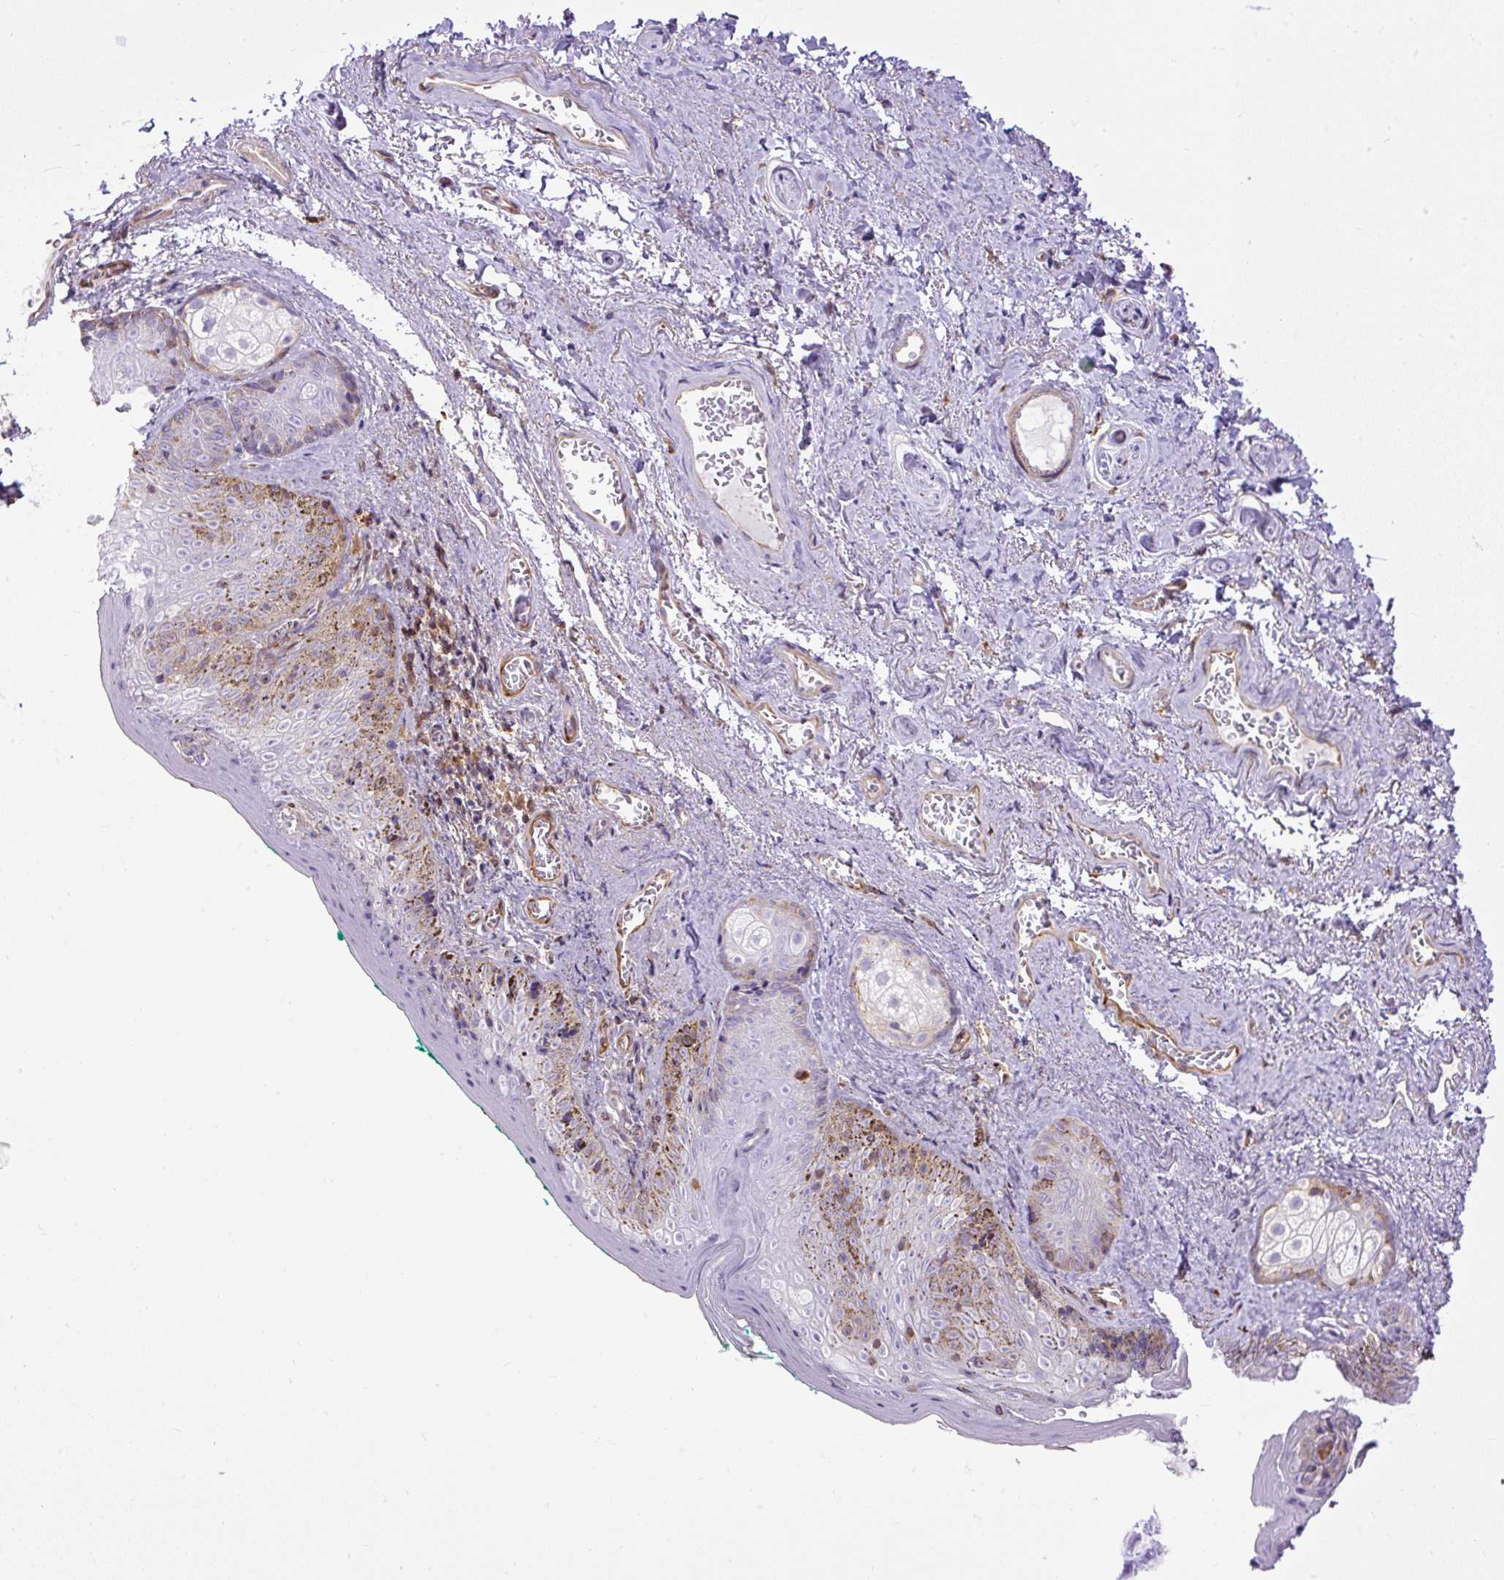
{"staining": {"intensity": "moderate", "quantity": "<25%", "location": "cytoplasmic/membranous"}, "tissue": "vagina", "cell_type": "Squamous epithelial cells", "image_type": "normal", "snomed": [{"axis": "morphology", "description": "Normal tissue, NOS"}, {"axis": "topography", "description": "Vulva"}, {"axis": "topography", "description": "Vagina"}, {"axis": "topography", "description": "Peripheral nerve tissue"}], "caption": "The image reveals immunohistochemical staining of unremarkable vagina. There is moderate cytoplasmic/membranous staining is identified in about <25% of squamous epithelial cells. The staining was performed using DAB (3,3'-diaminobenzidine) to visualize the protein expression in brown, while the nuclei were stained in blue with hematoxylin (Magnification: 20x).", "gene": "MAP1S", "patient": {"sex": "female", "age": 66}}